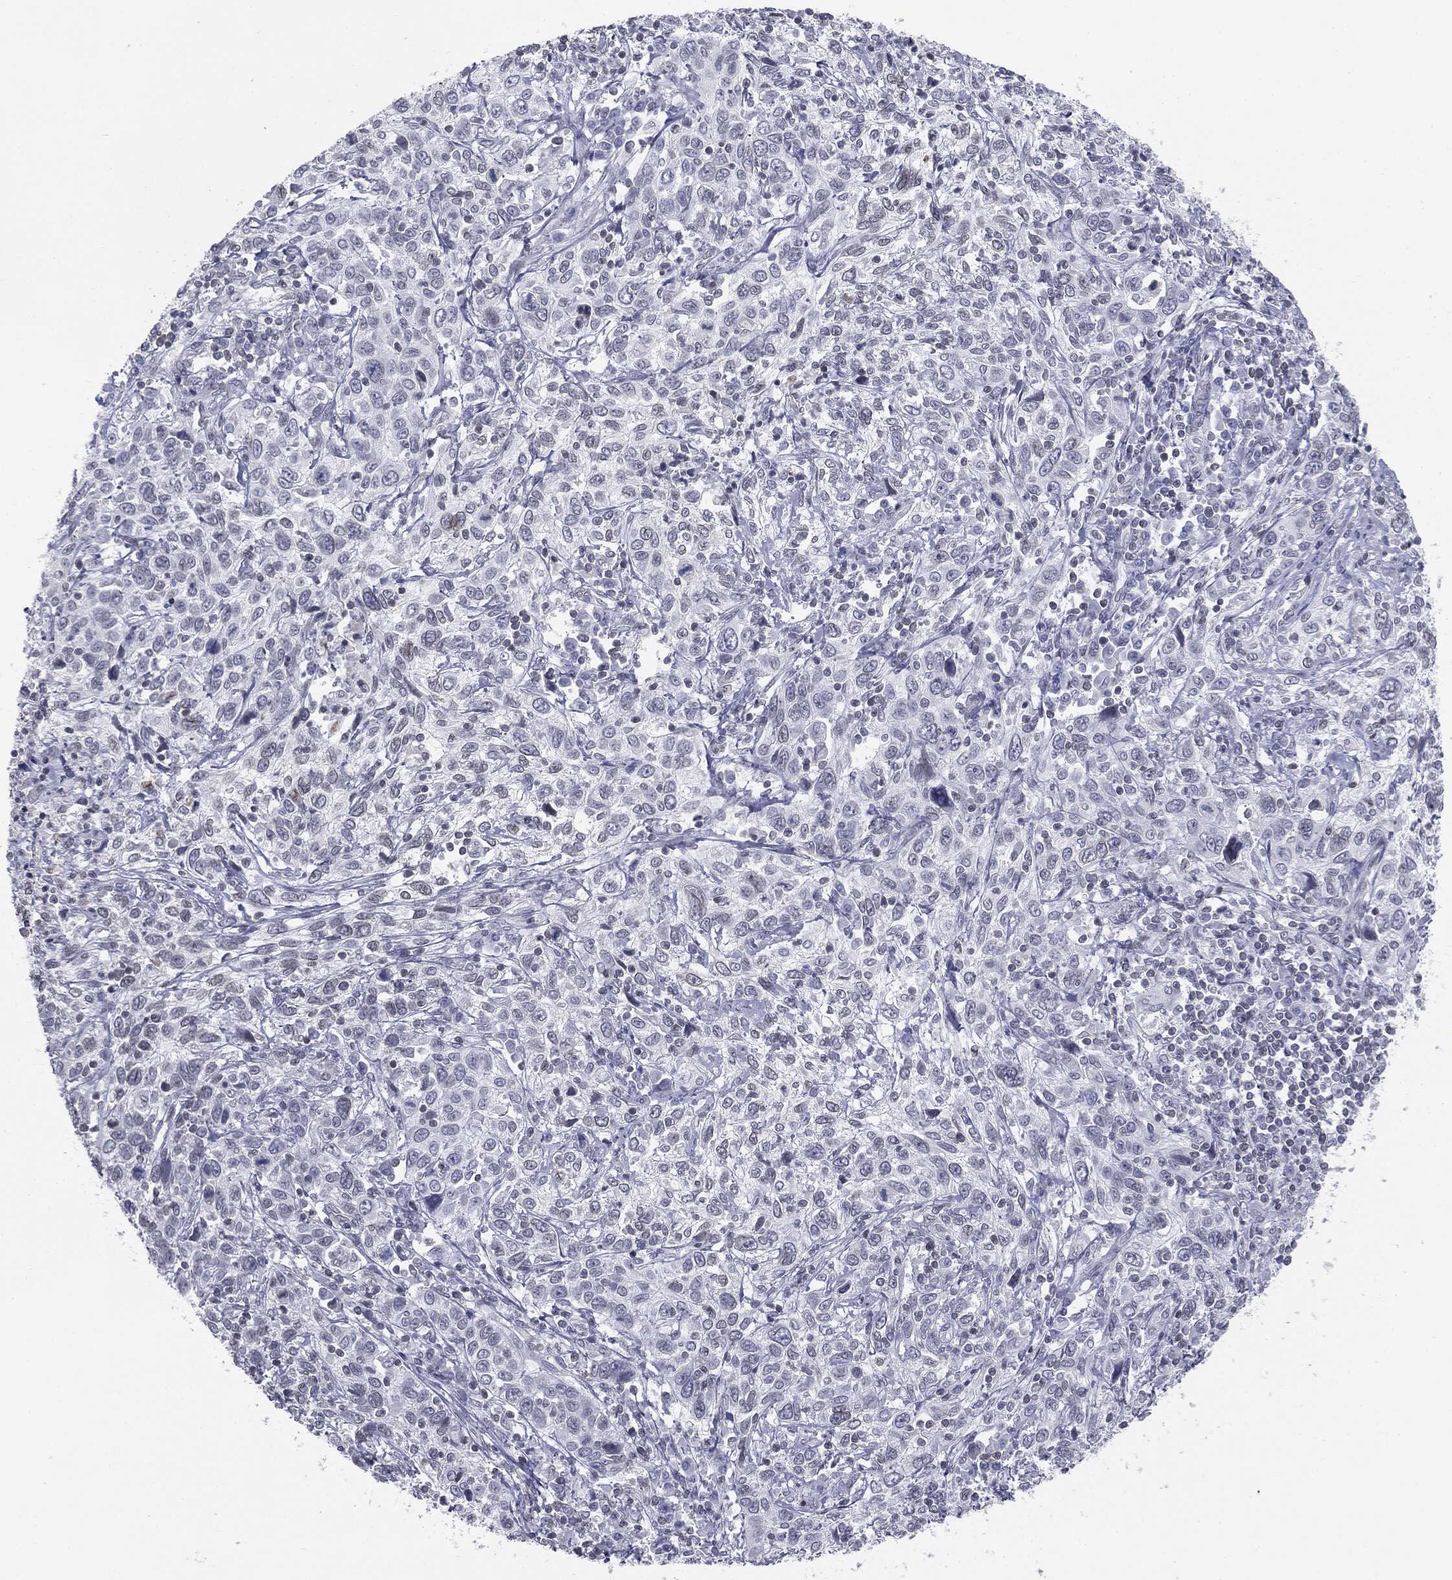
{"staining": {"intensity": "negative", "quantity": "none", "location": "none"}, "tissue": "cervical cancer", "cell_type": "Tumor cells", "image_type": "cancer", "snomed": [{"axis": "morphology", "description": "Squamous cell carcinoma, NOS"}, {"axis": "topography", "description": "Cervix"}], "caption": "DAB immunohistochemical staining of human squamous cell carcinoma (cervical) exhibits no significant expression in tumor cells.", "gene": "ALDOB", "patient": {"sex": "female", "age": 46}}